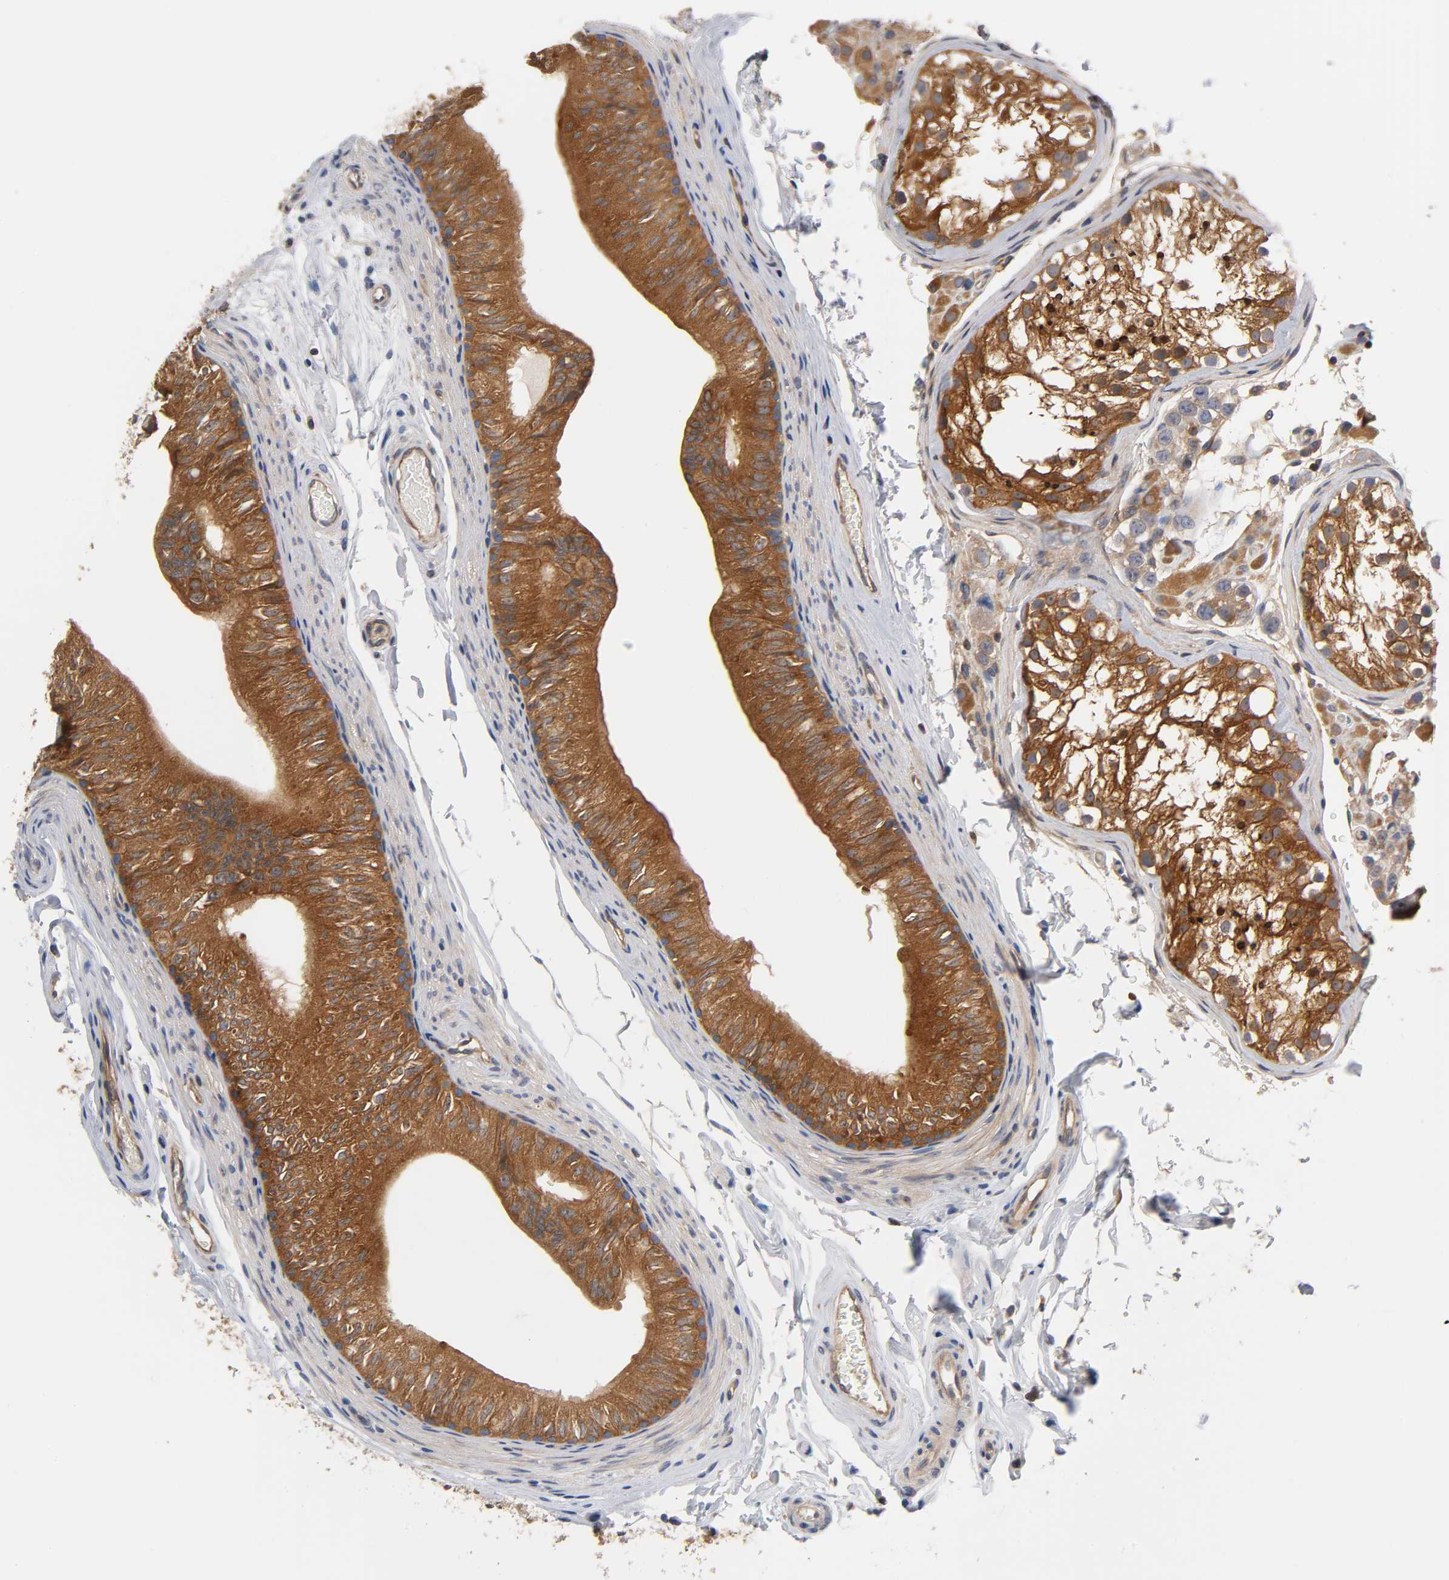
{"staining": {"intensity": "strong", "quantity": ">75%", "location": "cytoplasmic/membranous"}, "tissue": "epididymis", "cell_type": "Glandular cells", "image_type": "normal", "snomed": [{"axis": "morphology", "description": "Normal tissue, NOS"}, {"axis": "topography", "description": "Testis"}, {"axis": "topography", "description": "Epididymis"}], "caption": "An image of human epididymis stained for a protein exhibits strong cytoplasmic/membranous brown staining in glandular cells. (Brightfield microscopy of DAB IHC at high magnification).", "gene": "PRKAB1", "patient": {"sex": "male", "age": 36}}